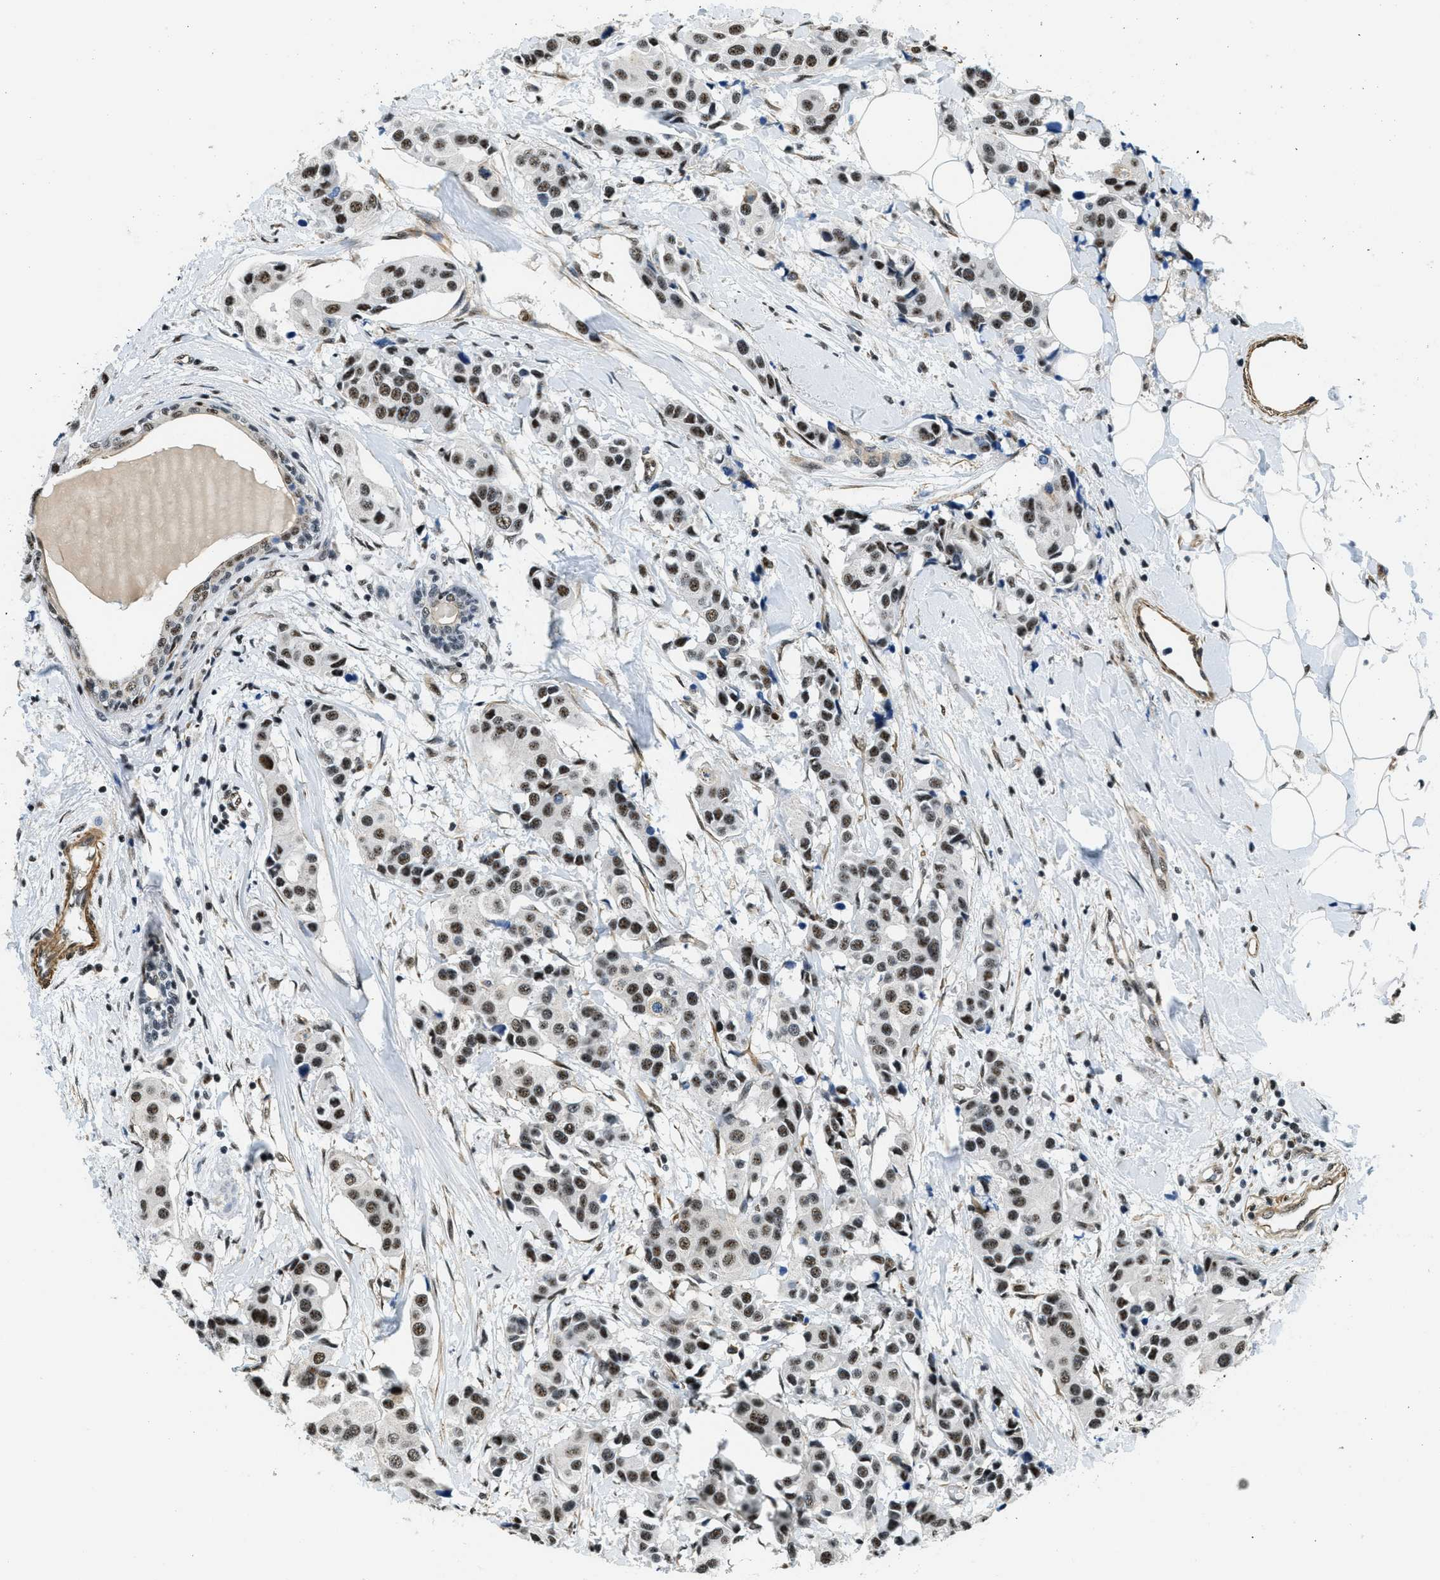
{"staining": {"intensity": "moderate", "quantity": ">75%", "location": "nuclear"}, "tissue": "breast cancer", "cell_type": "Tumor cells", "image_type": "cancer", "snomed": [{"axis": "morphology", "description": "Normal tissue, NOS"}, {"axis": "morphology", "description": "Duct carcinoma"}, {"axis": "topography", "description": "Breast"}], "caption": "DAB immunohistochemical staining of human intraductal carcinoma (breast) reveals moderate nuclear protein expression in about >75% of tumor cells. The staining is performed using DAB (3,3'-diaminobenzidine) brown chromogen to label protein expression. The nuclei are counter-stained blue using hematoxylin.", "gene": "CFAP36", "patient": {"sex": "female", "age": 39}}